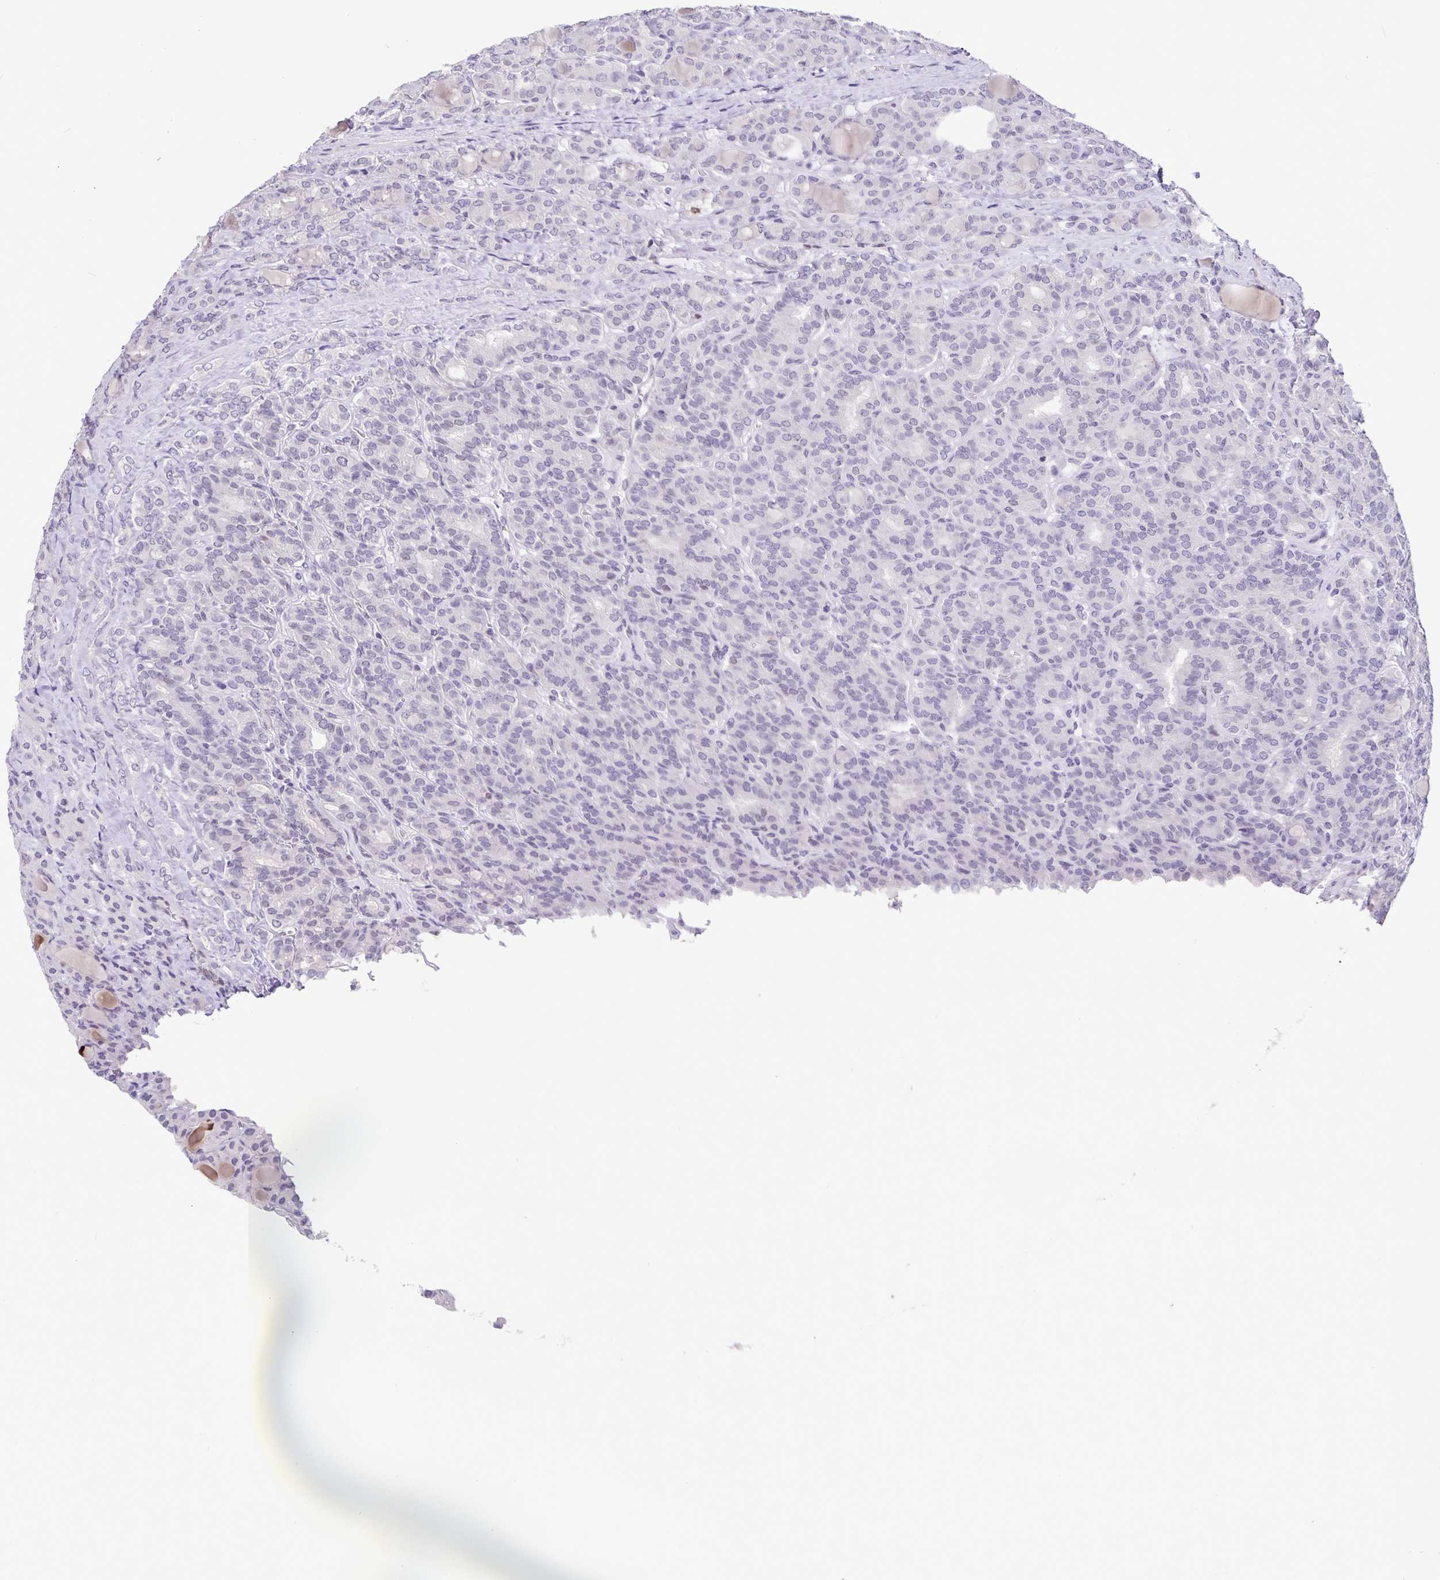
{"staining": {"intensity": "negative", "quantity": "none", "location": "none"}, "tissue": "thyroid cancer", "cell_type": "Tumor cells", "image_type": "cancer", "snomed": [{"axis": "morphology", "description": "Normal tissue, NOS"}, {"axis": "morphology", "description": "Follicular adenoma carcinoma, NOS"}, {"axis": "topography", "description": "Thyroid gland"}], "caption": "Immunohistochemistry photomicrograph of thyroid cancer stained for a protein (brown), which shows no expression in tumor cells.", "gene": "FOSL2", "patient": {"sex": "female", "age": 31}}